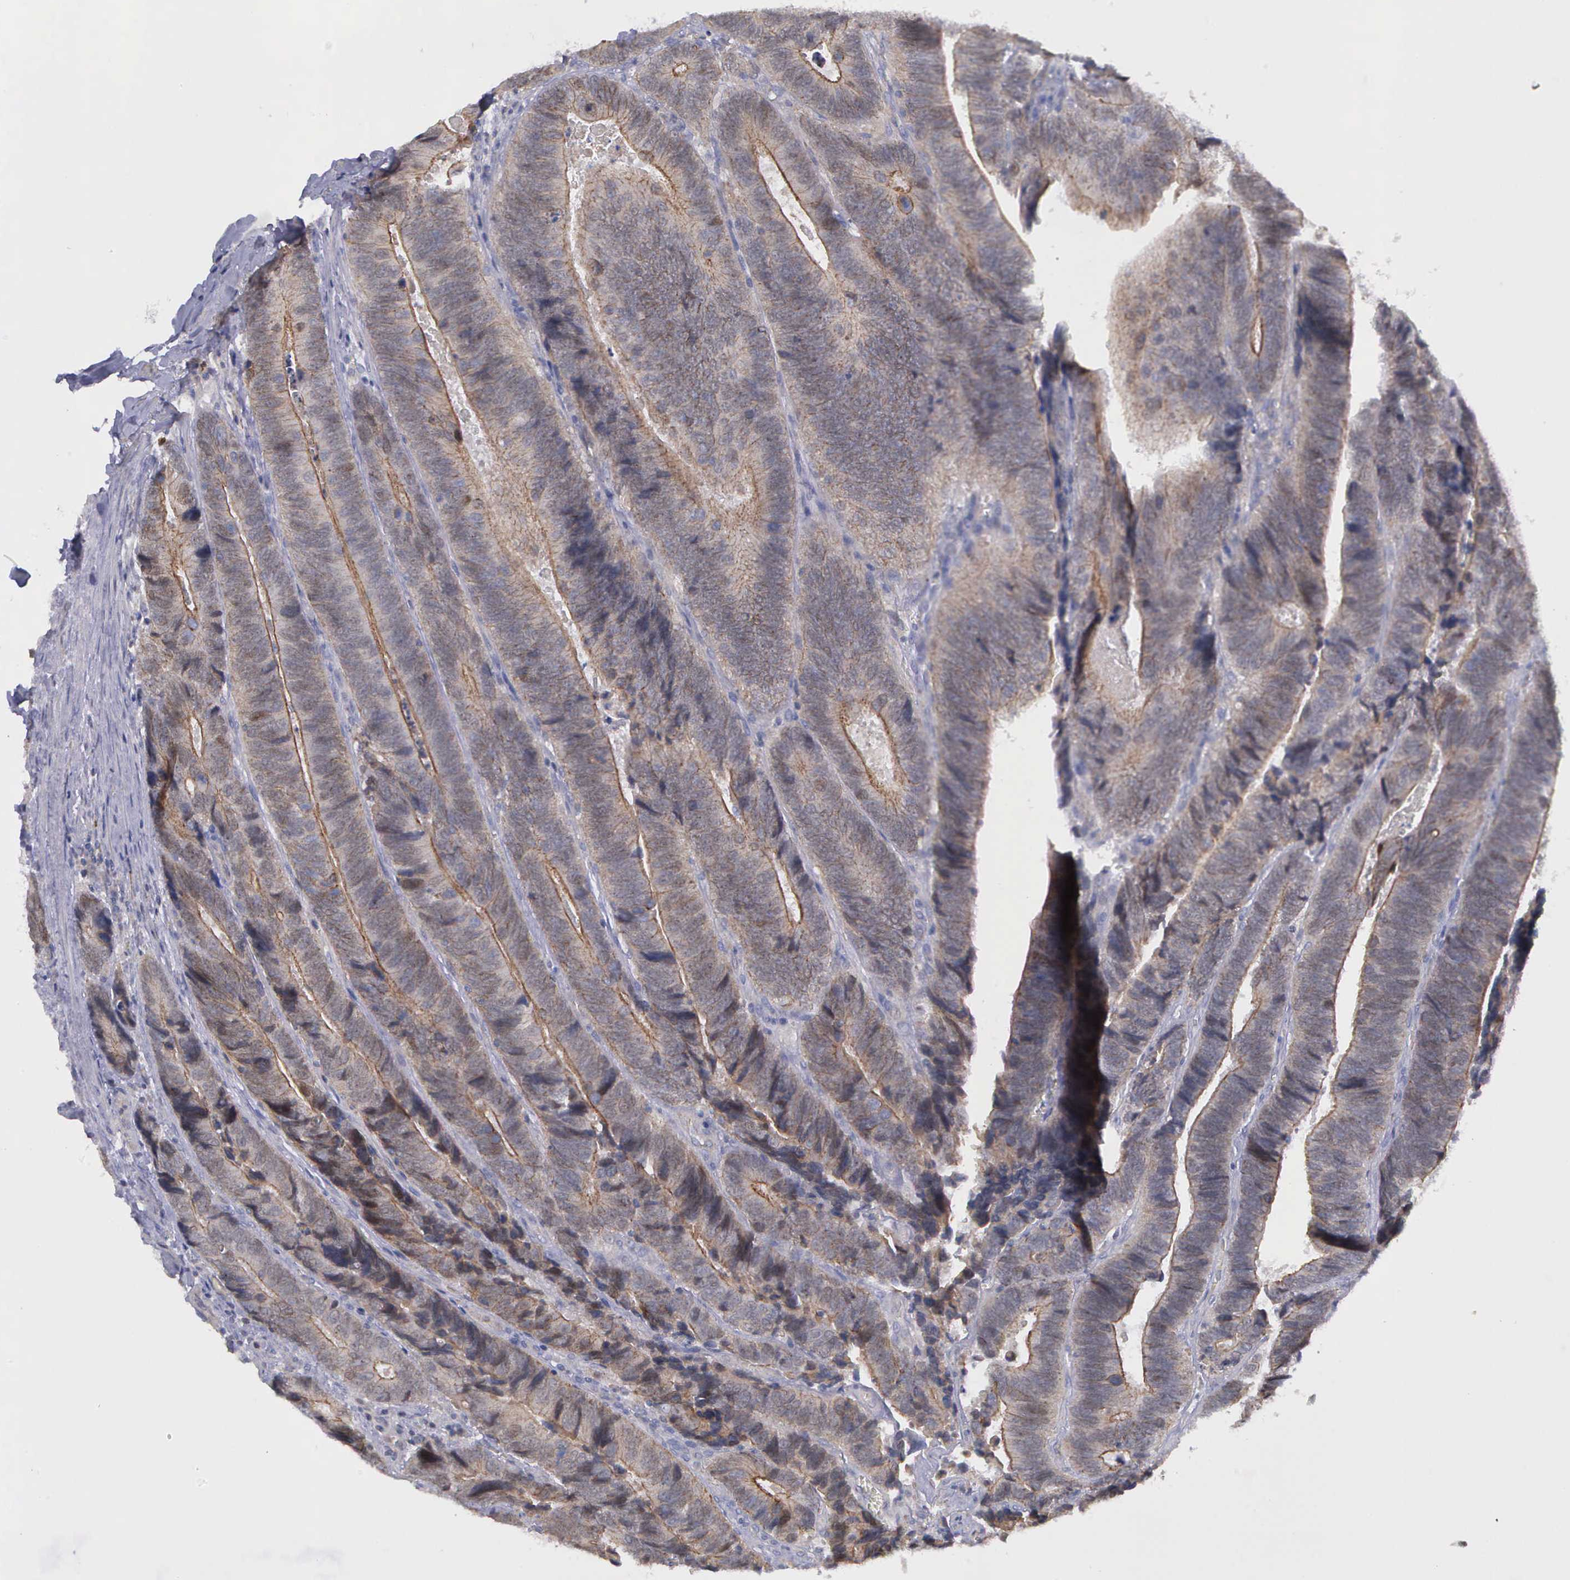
{"staining": {"intensity": "weak", "quantity": ">75%", "location": "cytoplasmic/membranous"}, "tissue": "colorectal cancer", "cell_type": "Tumor cells", "image_type": "cancer", "snomed": [{"axis": "morphology", "description": "Adenocarcinoma, NOS"}, {"axis": "topography", "description": "Colon"}], "caption": "Immunohistochemistry (DAB) staining of colorectal cancer reveals weak cytoplasmic/membranous protein expression in about >75% of tumor cells.", "gene": "MICAL3", "patient": {"sex": "male", "age": 72}}